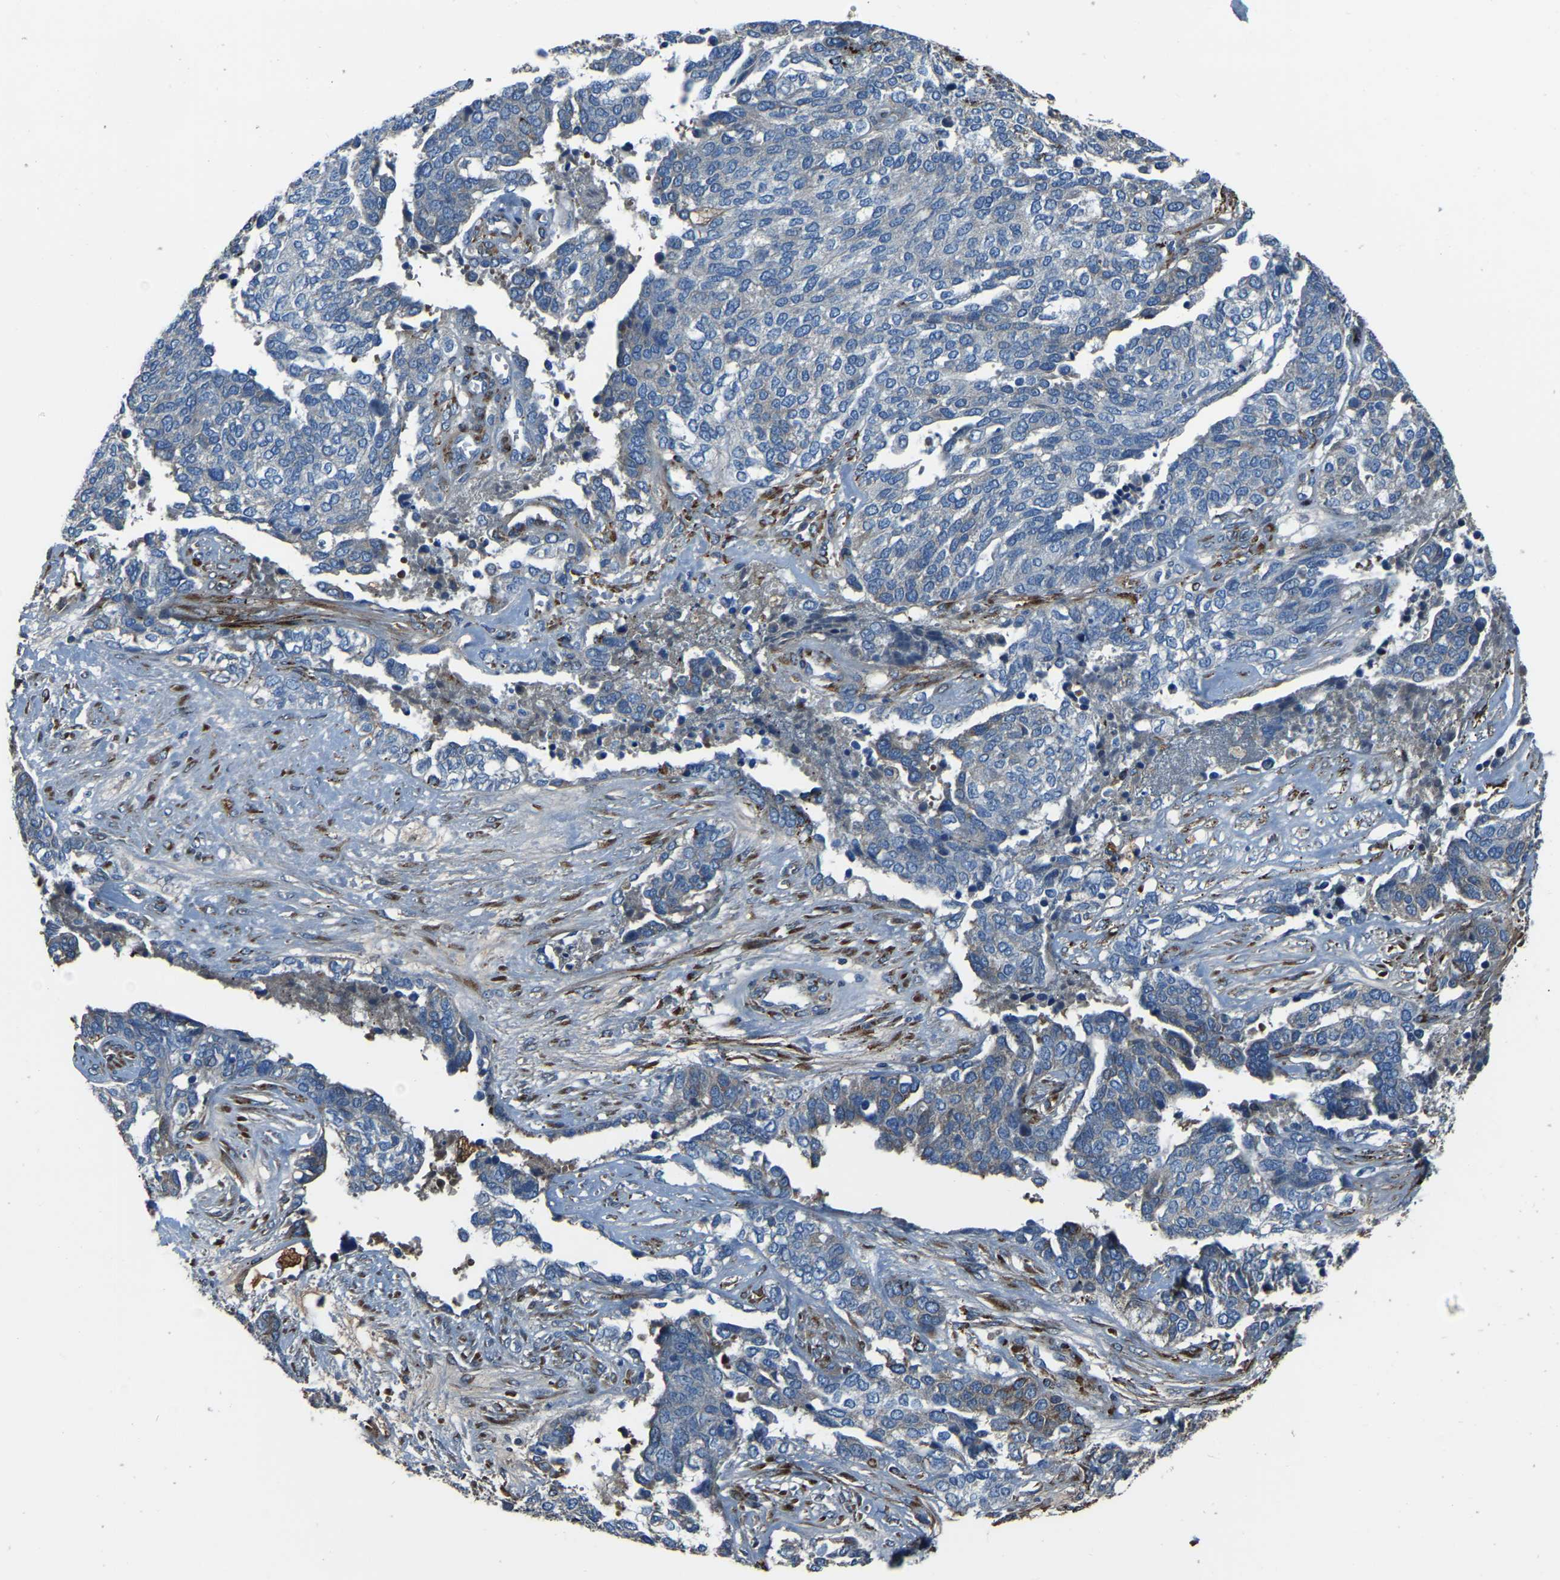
{"staining": {"intensity": "negative", "quantity": "none", "location": "none"}, "tissue": "ovarian cancer", "cell_type": "Tumor cells", "image_type": "cancer", "snomed": [{"axis": "morphology", "description": "Cystadenocarcinoma, serous, NOS"}, {"axis": "topography", "description": "Ovary"}], "caption": "Tumor cells show no significant expression in ovarian cancer. Nuclei are stained in blue.", "gene": "COL3A1", "patient": {"sex": "female", "age": 44}}